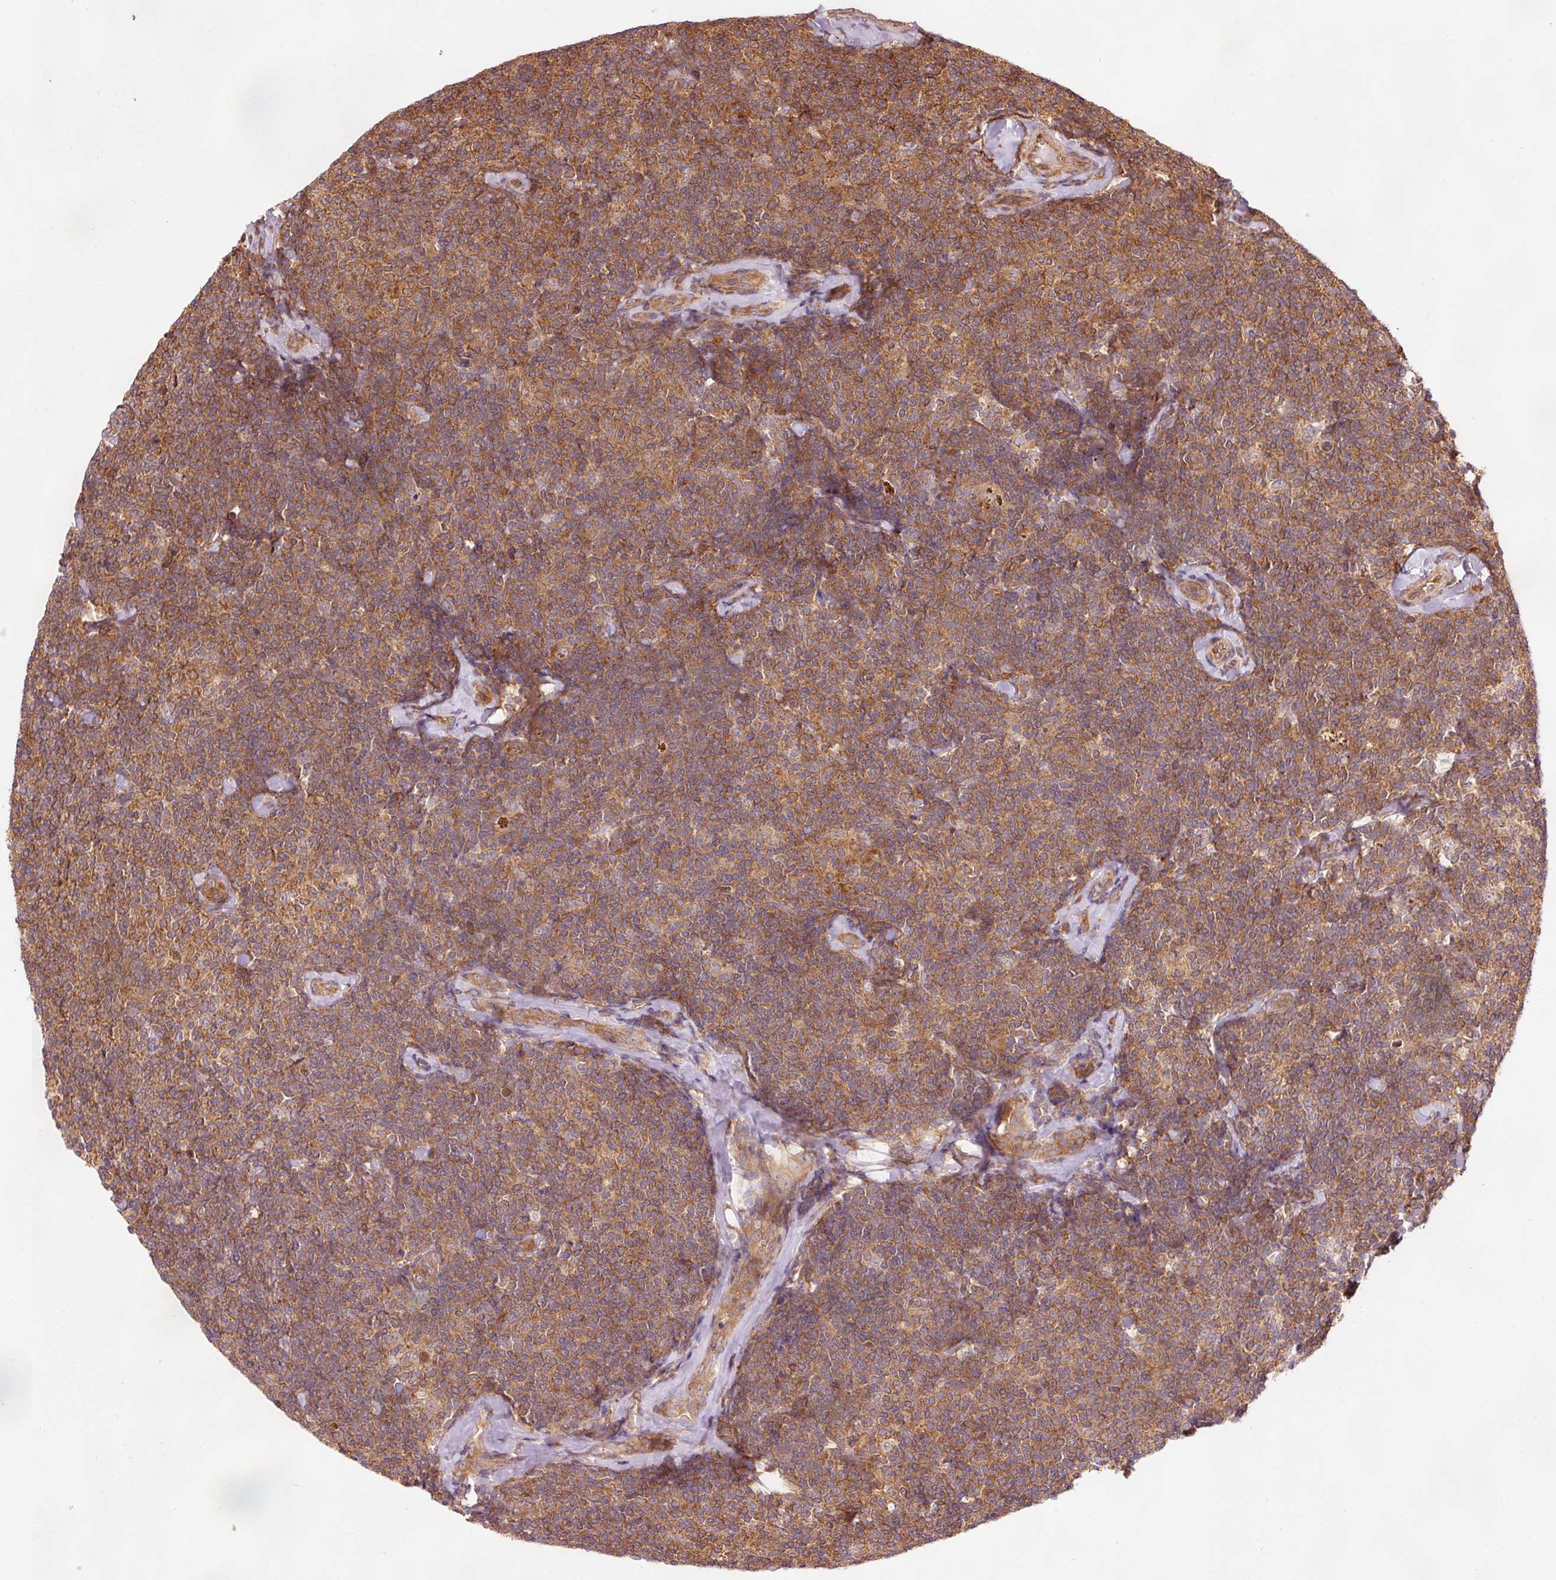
{"staining": {"intensity": "moderate", "quantity": ">75%", "location": "cytoplasmic/membranous"}, "tissue": "lymphoma", "cell_type": "Tumor cells", "image_type": "cancer", "snomed": [{"axis": "morphology", "description": "Malignant lymphoma, non-Hodgkin's type, Low grade"}, {"axis": "topography", "description": "Lymph node"}], "caption": "High-magnification brightfield microscopy of lymphoma stained with DAB (brown) and counterstained with hematoxylin (blue). tumor cells exhibit moderate cytoplasmic/membranous positivity is identified in approximately>75% of cells.", "gene": "PDAP1", "patient": {"sex": "female", "age": 56}}